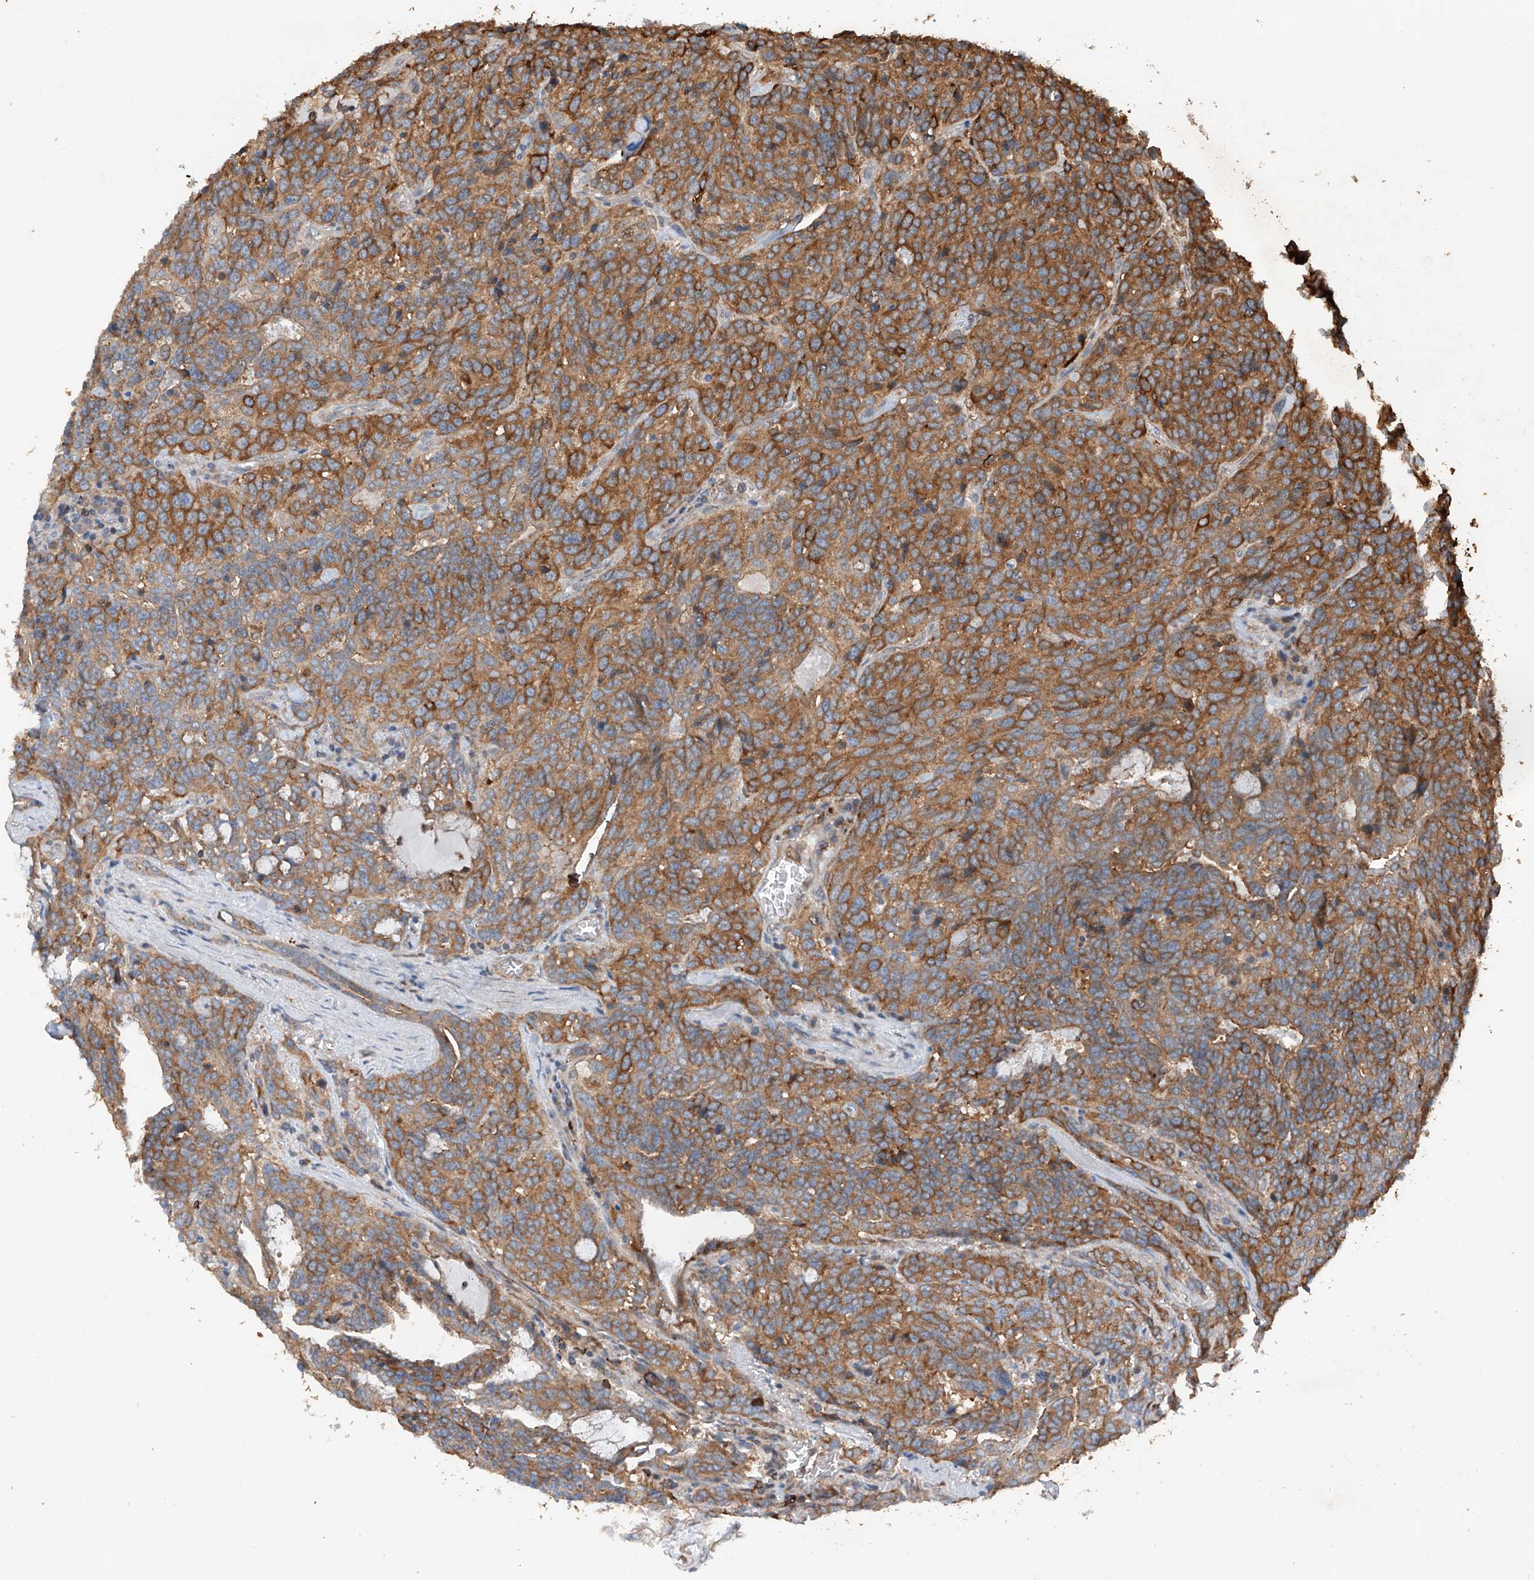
{"staining": {"intensity": "moderate", "quantity": ">75%", "location": "cytoplasmic/membranous"}, "tissue": "carcinoid", "cell_type": "Tumor cells", "image_type": "cancer", "snomed": [{"axis": "morphology", "description": "Carcinoid, malignant, NOS"}, {"axis": "topography", "description": "Lung"}], "caption": "Moderate cytoplasmic/membranous positivity for a protein is appreciated in approximately >75% of tumor cells of carcinoid (malignant) using immunohistochemistry.", "gene": "CEP85L", "patient": {"sex": "female", "age": 46}}